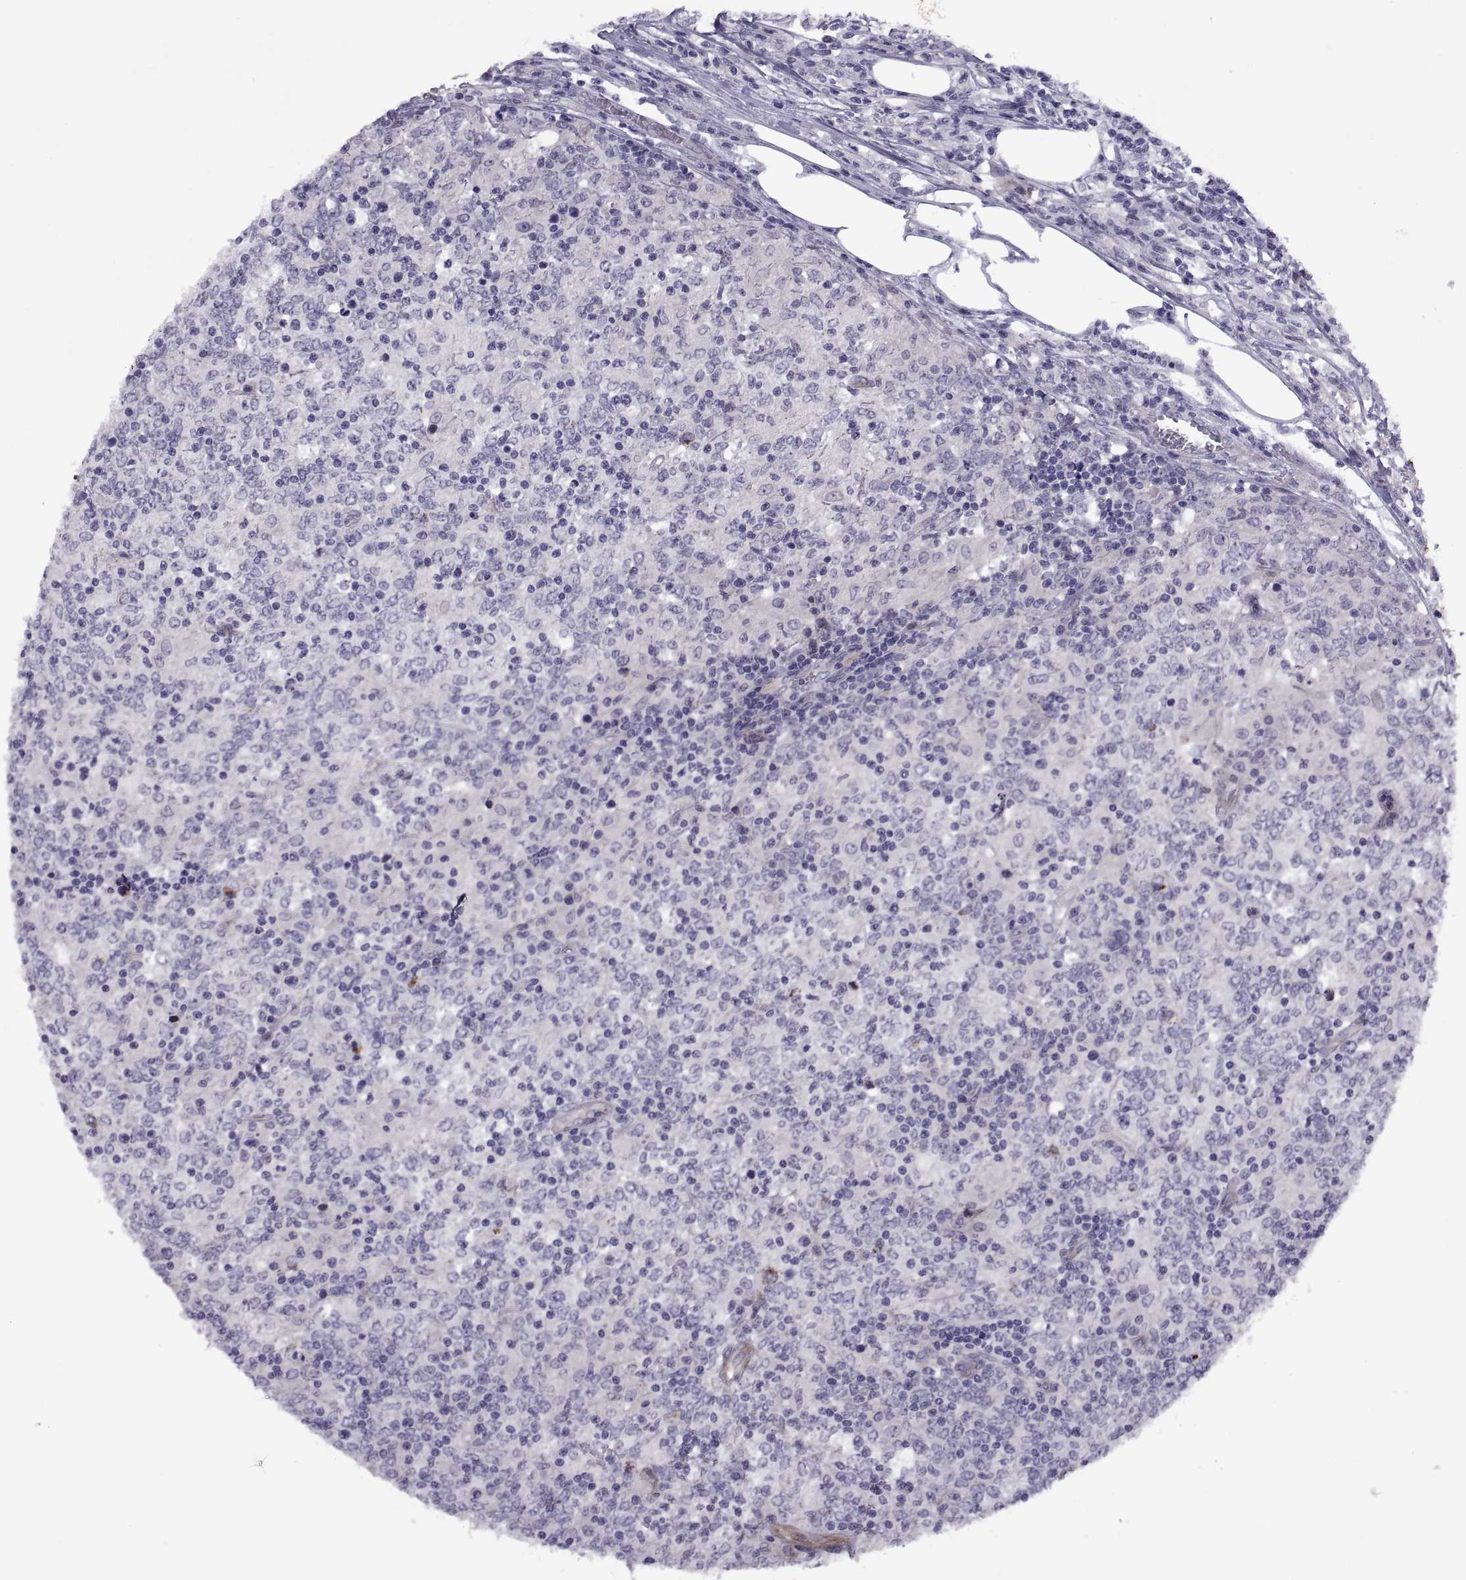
{"staining": {"intensity": "negative", "quantity": "none", "location": "none"}, "tissue": "lymphoma", "cell_type": "Tumor cells", "image_type": "cancer", "snomed": [{"axis": "morphology", "description": "Malignant lymphoma, non-Hodgkin's type, High grade"}, {"axis": "topography", "description": "Lymph node"}], "caption": "The micrograph shows no staining of tumor cells in lymphoma. (DAB IHC with hematoxylin counter stain).", "gene": "TMEM158", "patient": {"sex": "female", "age": 84}}